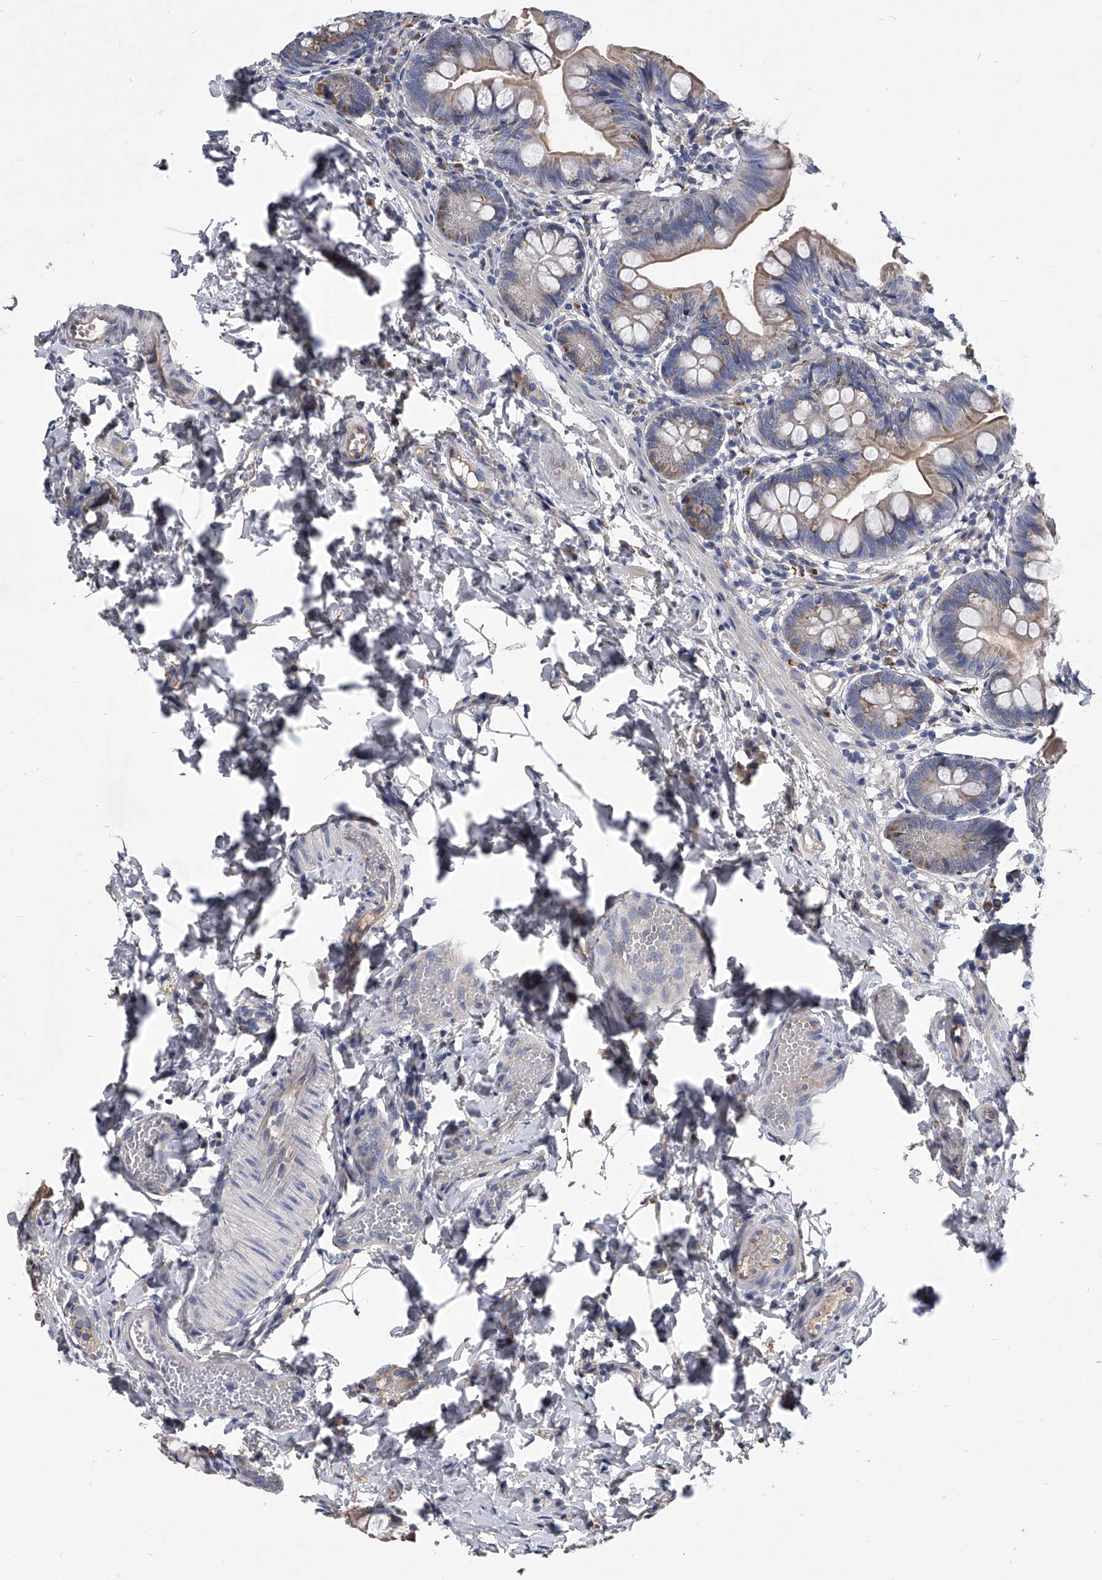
{"staining": {"intensity": "moderate", "quantity": "25%-75%", "location": "cytoplasmic/membranous"}, "tissue": "small intestine", "cell_type": "Glandular cells", "image_type": "normal", "snomed": [{"axis": "morphology", "description": "Normal tissue, NOS"}, {"axis": "topography", "description": "Small intestine"}], "caption": "High-power microscopy captured an IHC image of unremarkable small intestine, revealing moderate cytoplasmic/membranous staining in about 25%-75% of glandular cells.", "gene": "CCR4", "patient": {"sex": "male", "age": 7}}